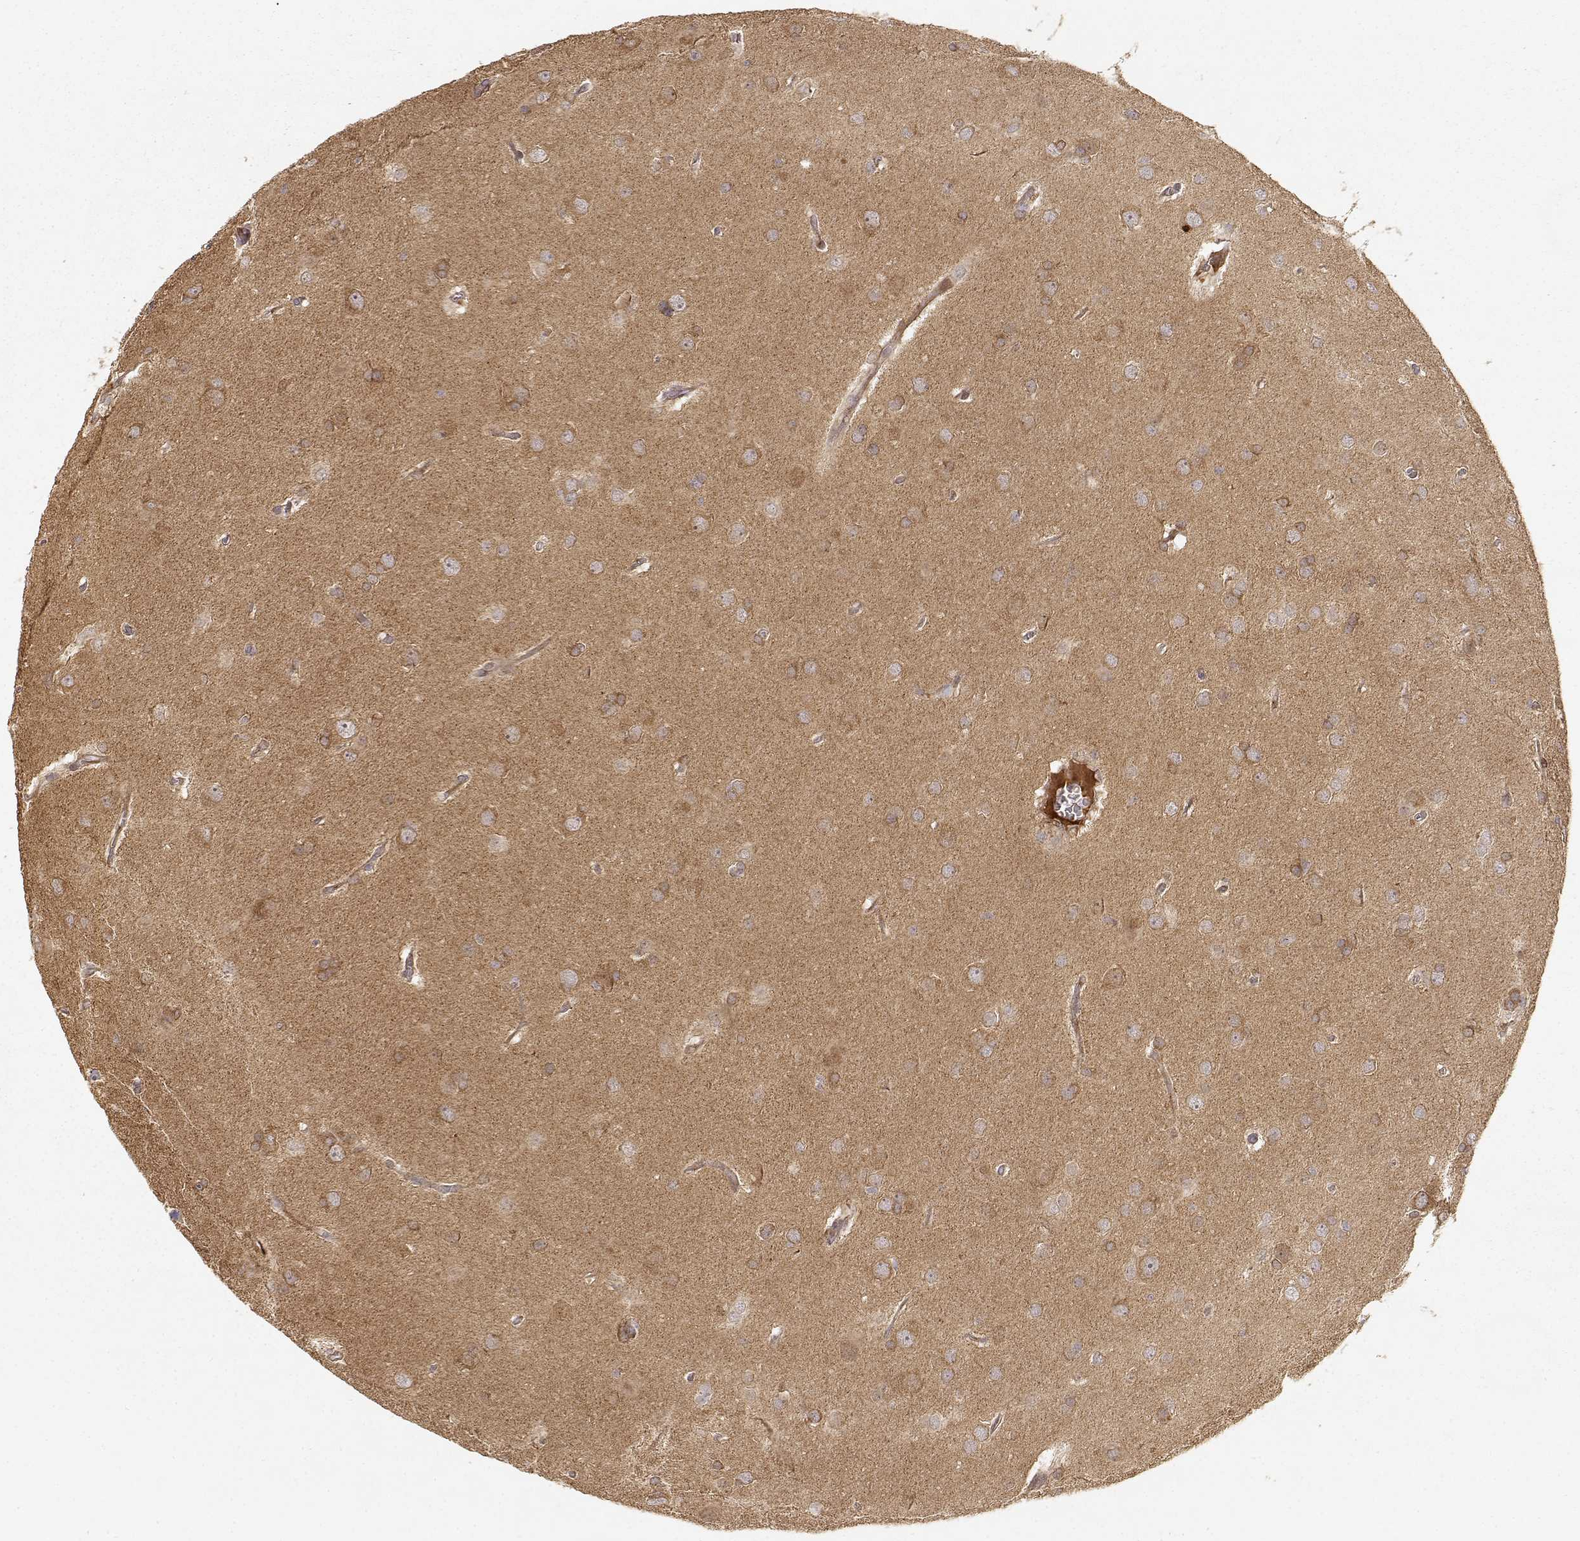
{"staining": {"intensity": "weak", "quantity": ">75%", "location": "cytoplasmic/membranous"}, "tissue": "glioma", "cell_type": "Tumor cells", "image_type": "cancer", "snomed": [{"axis": "morphology", "description": "Glioma, malignant, Low grade"}, {"axis": "topography", "description": "Brain"}], "caption": "Glioma stained with DAB immunohistochemistry (IHC) demonstrates low levels of weak cytoplasmic/membranous staining in approximately >75% of tumor cells.", "gene": "PICK1", "patient": {"sex": "male", "age": 58}}